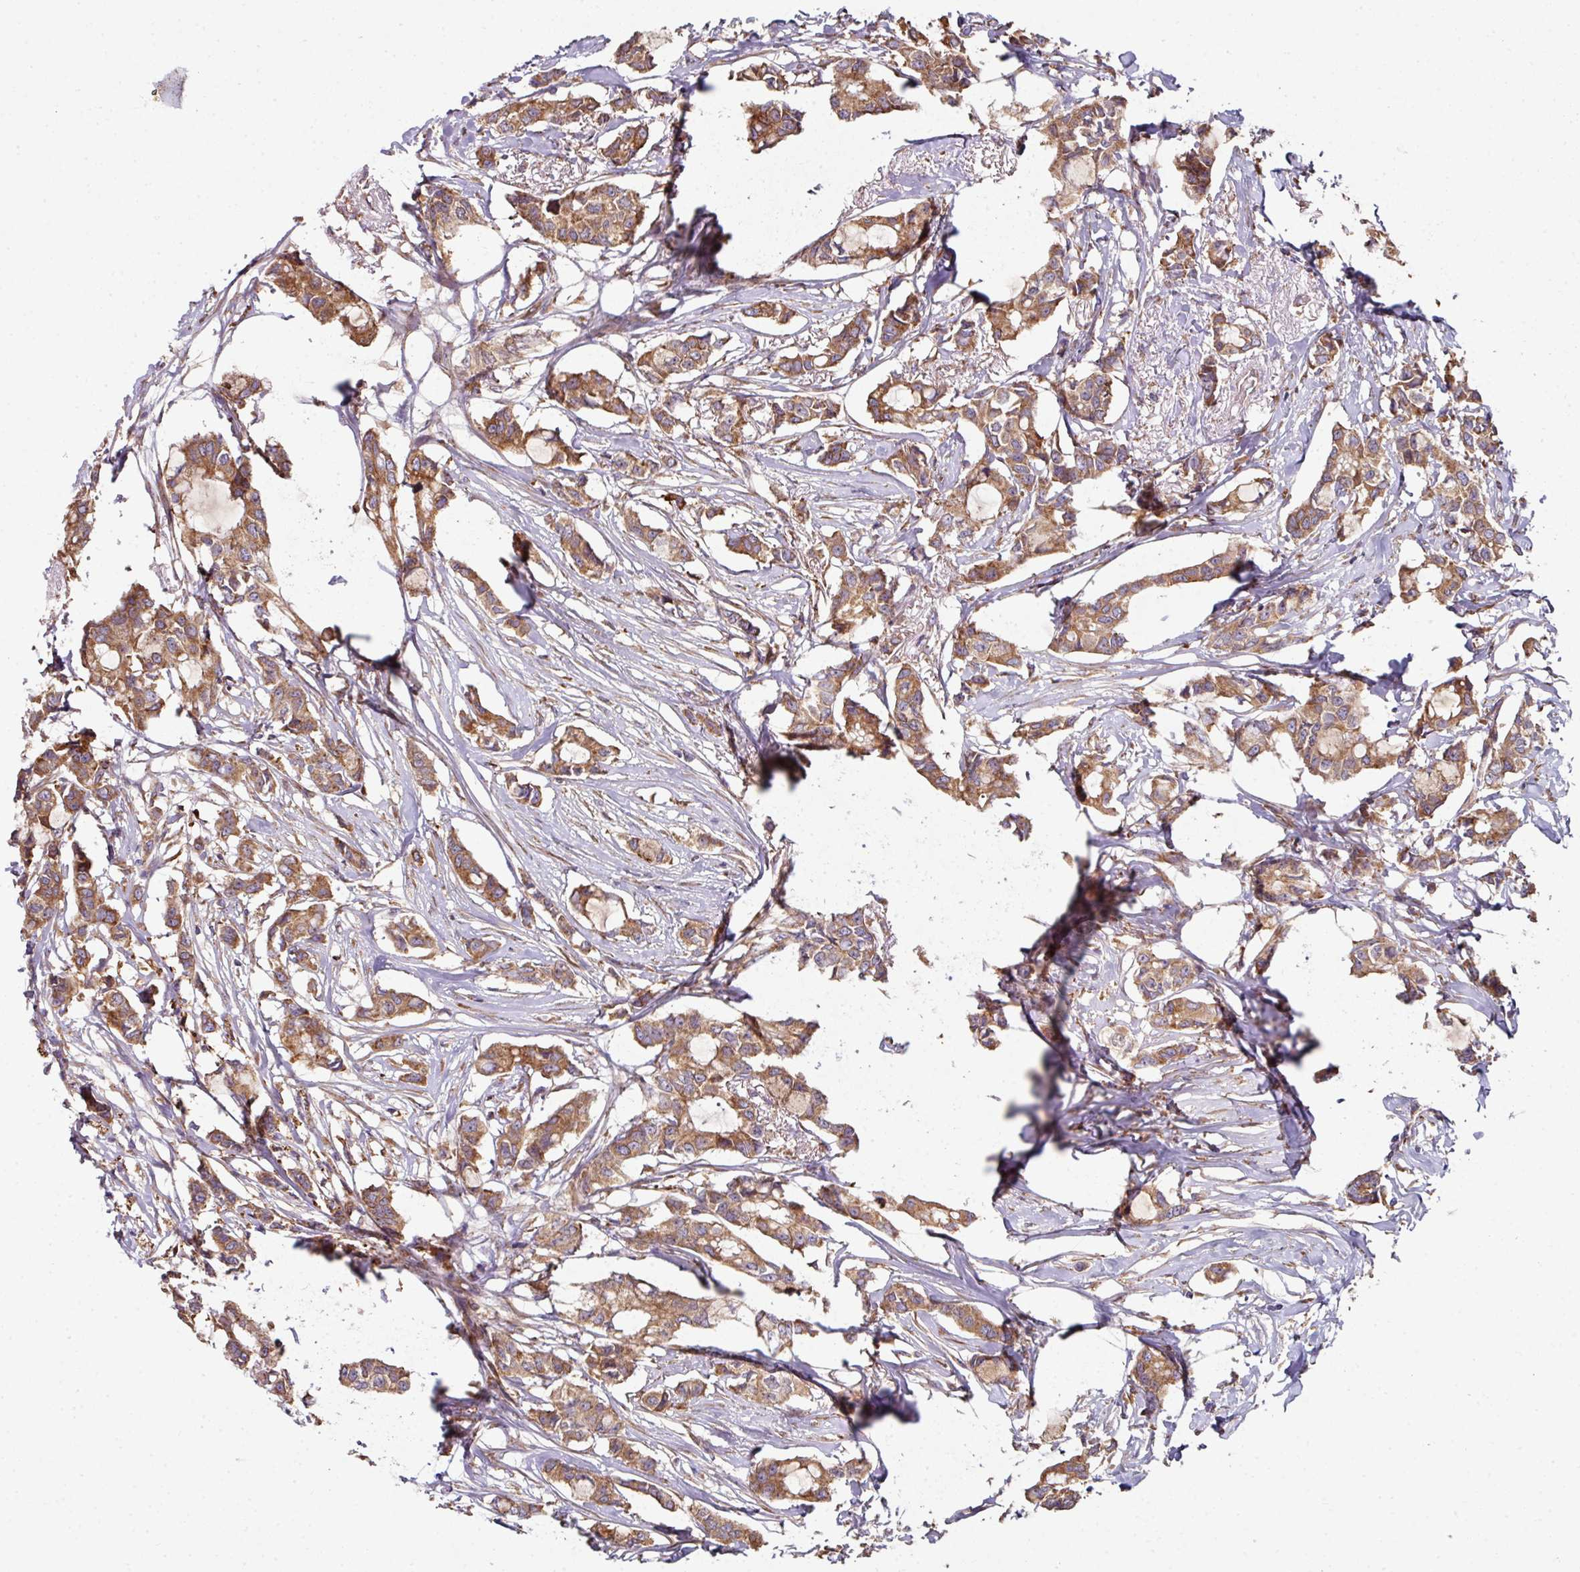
{"staining": {"intensity": "moderate", "quantity": ">75%", "location": "cytoplasmic/membranous"}, "tissue": "breast cancer", "cell_type": "Tumor cells", "image_type": "cancer", "snomed": [{"axis": "morphology", "description": "Duct carcinoma"}, {"axis": "topography", "description": "Breast"}], "caption": "The immunohistochemical stain highlights moderate cytoplasmic/membranous staining in tumor cells of infiltrating ductal carcinoma (breast) tissue.", "gene": "FAT4", "patient": {"sex": "female", "age": 73}}